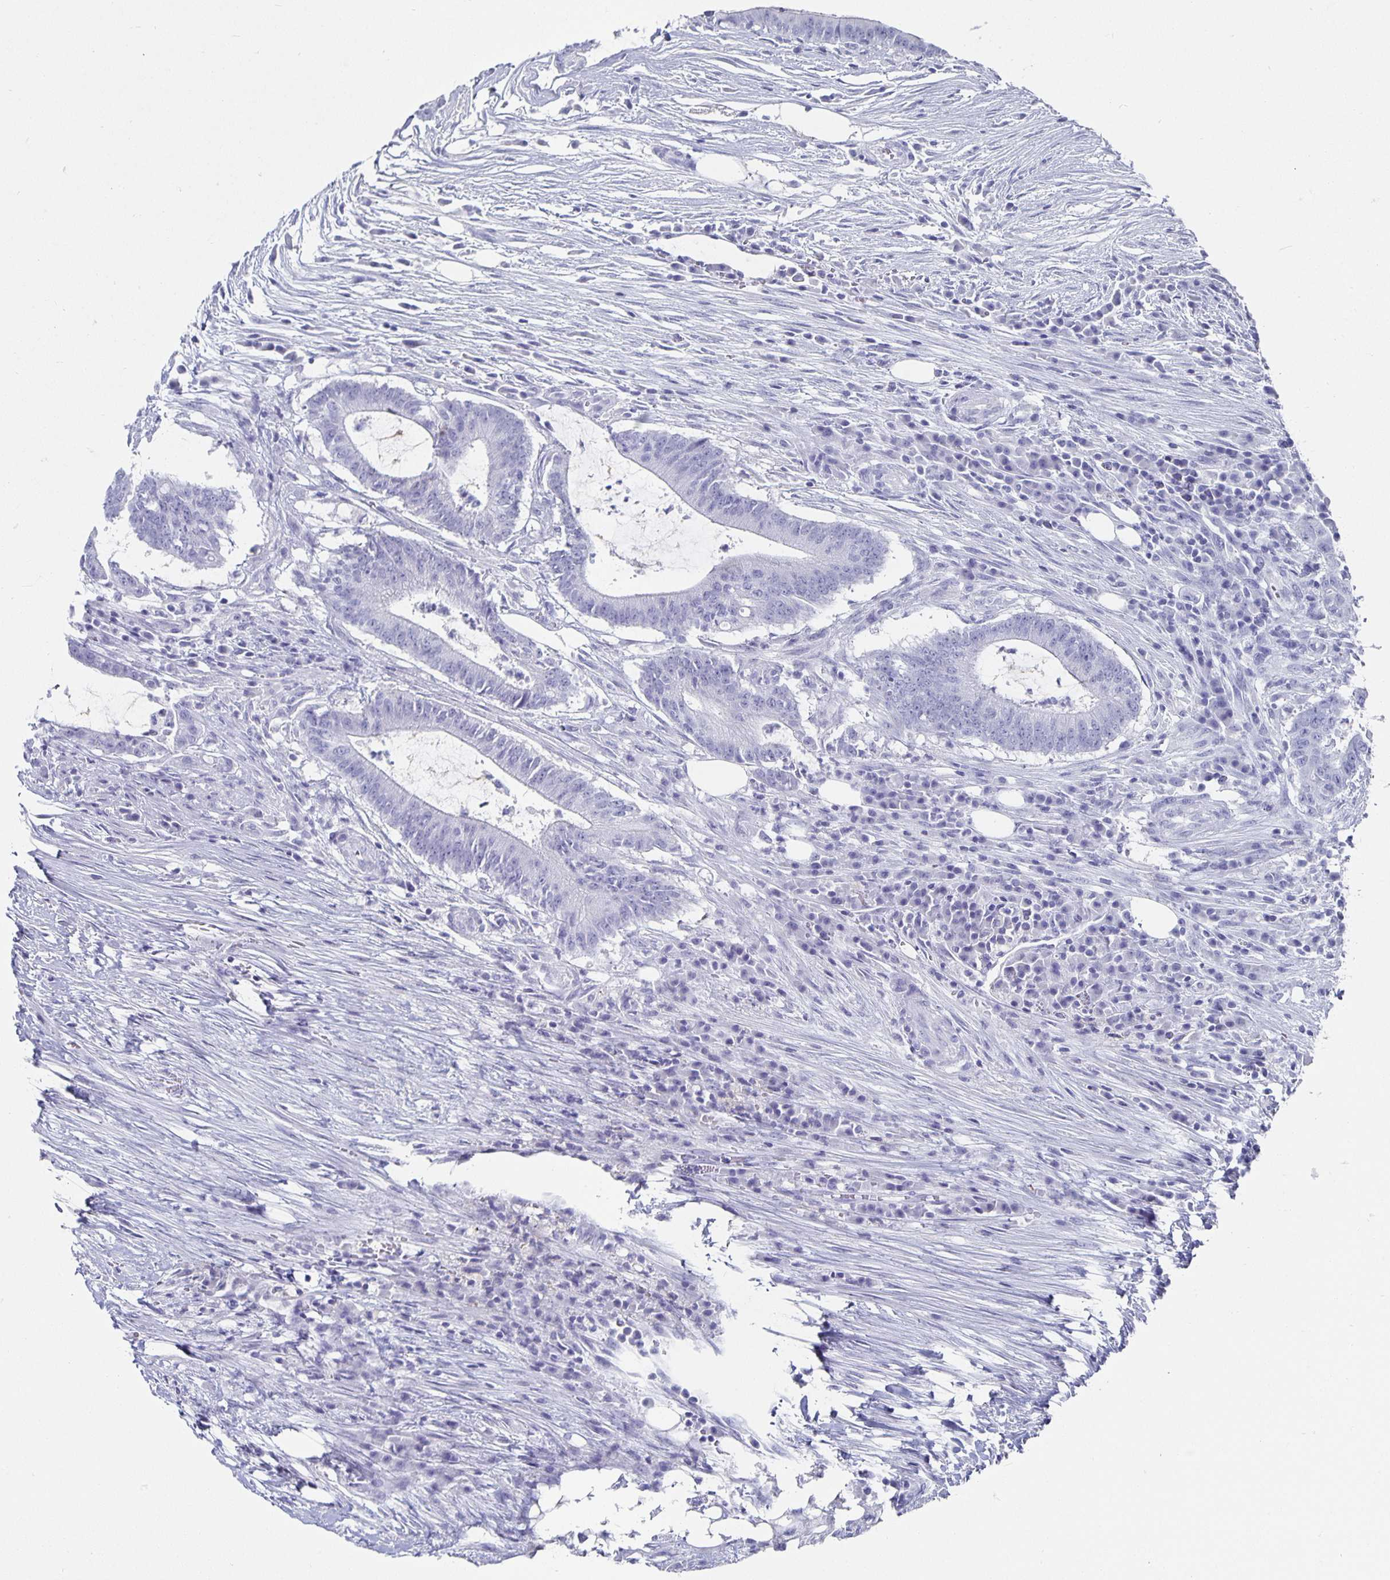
{"staining": {"intensity": "negative", "quantity": "none", "location": "none"}, "tissue": "colorectal cancer", "cell_type": "Tumor cells", "image_type": "cancer", "snomed": [{"axis": "morphology", "description": "Adenocarcinoma, NOS"}, {"axis": "topography", "description": "Colon"}], "caption": "This micrograph is of adenocarcinoma (colorectal) stained with IHC to label a protein in brown with the nuclei are counter-stained blue. There is no positivity in tumor cells.", "gene": "CHGA", "patient": {"sex": "female", "age": 43}}